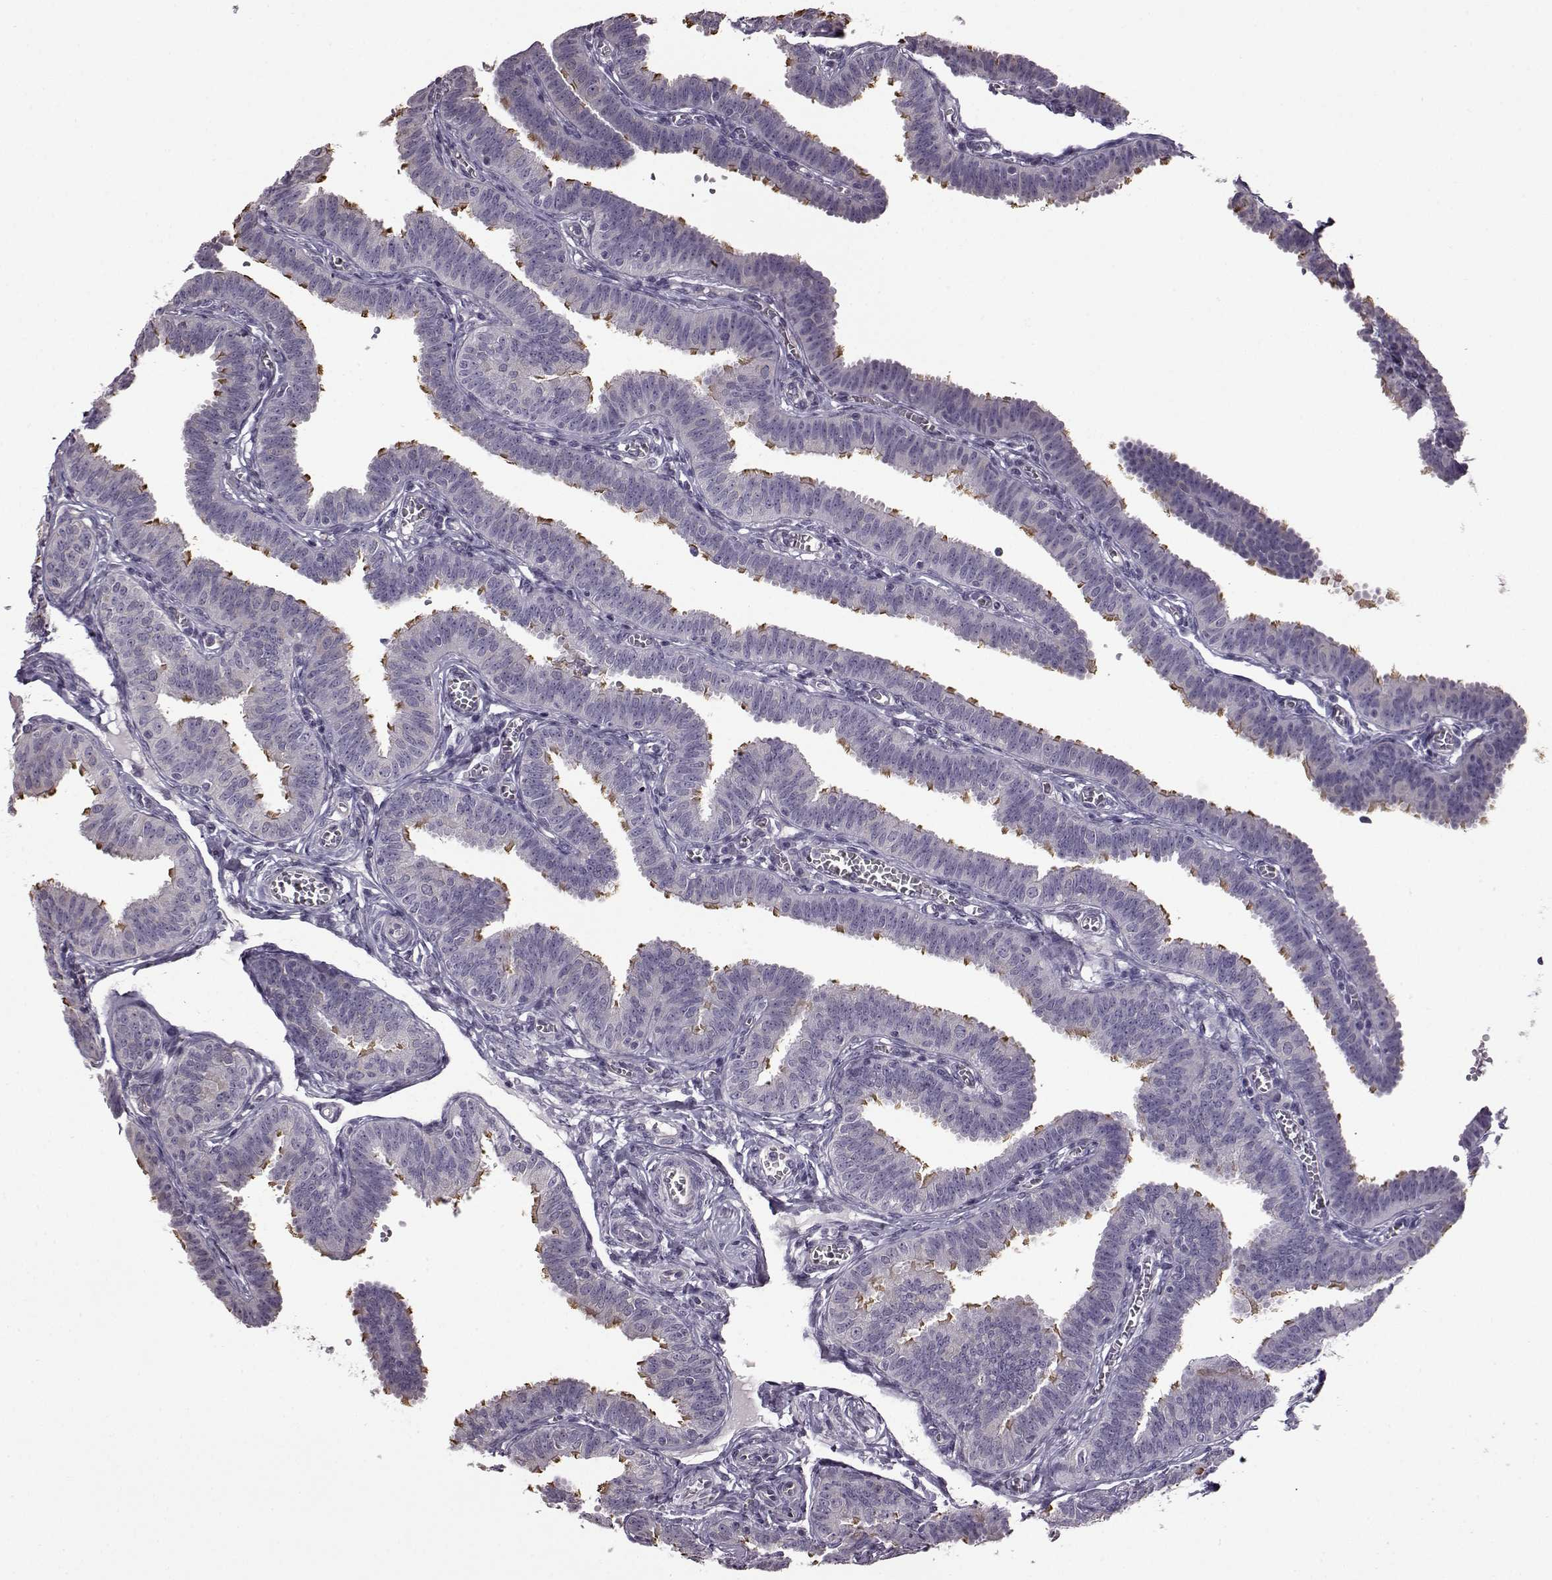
{"staining": {"intensity": "moderate", "quantity": "25%-75%", "location": "cytoplasmic/membranous"}, "tissue": "fallopian tube", "cell_type": "Glandular cells", "image_type": "normal", "snomed": [{"axis": "morphology", "description": "Normal tissue, NOS"}, {"axis": "topography", "description": "Fallopian tube"}], "caption": "Immunohistochemical staining of unremarkable fallopian tube reveals medium levels of moderate cytoplasmic/membranous positivity in about 25%-75% of glandular cells.", "gene": "EDDM3B", "patient": {"sex": "female", "age": 25}}